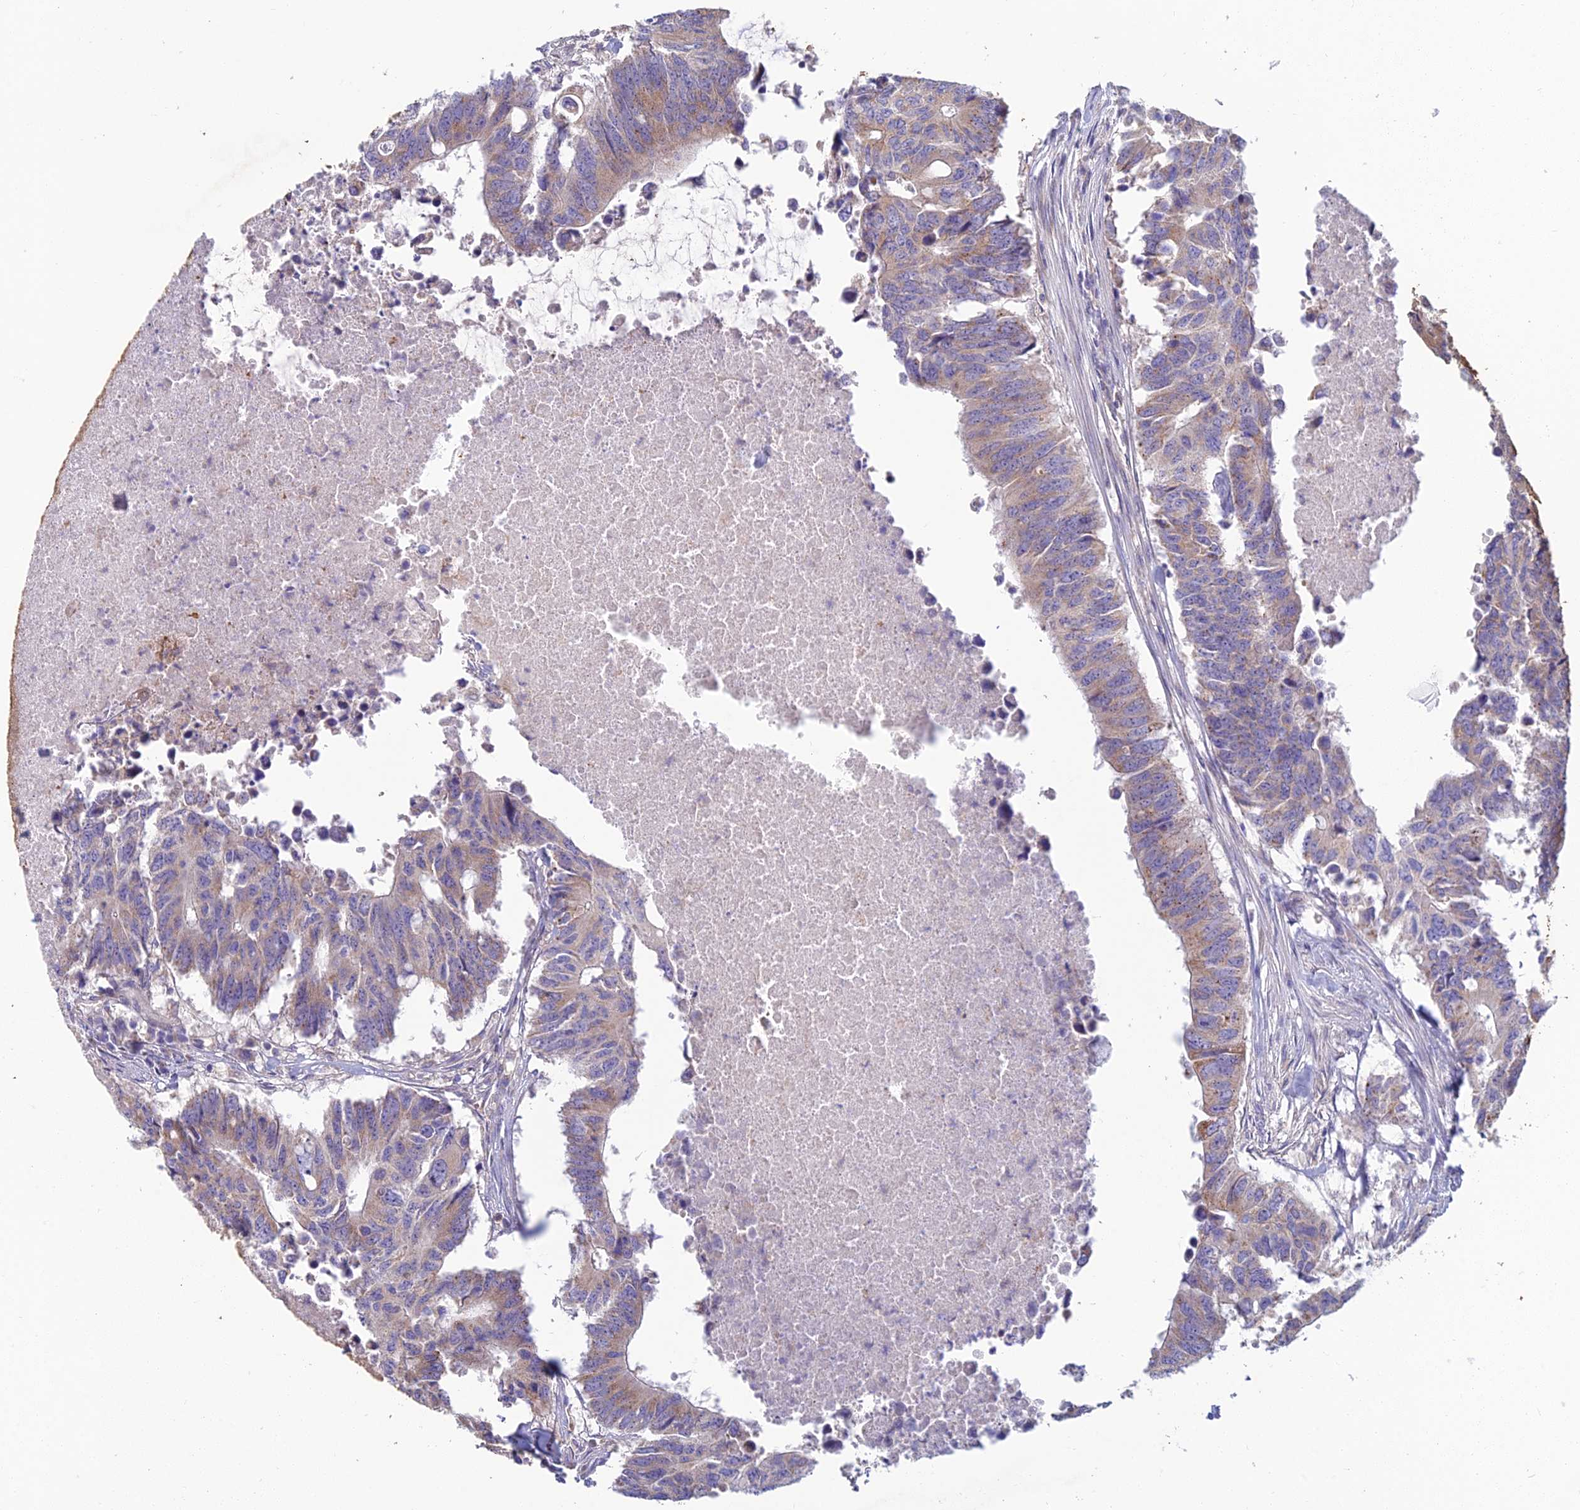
{"staining": {"intensity": "weak", "quantity": "25%-75%", "location": "cytoplasmic/membranous"}, "tissue": "colorectal cancer", "cell_type": "Tumor cells", "image_type": "cancer", "snomed": [{"axis": "morphology", "description": "Adenocarcinoma, NOS"}, {"axis": "topography", "description": "Colon"}], "caption": "Brown immunohistochemical staining in human colorectal adenocarcinoma exhibits weak cytoplasmic/membranous staining in about 25%-75% of tumor cells.", "gene": "DUS2", "patient": {"sex": "male", "age": 71}}